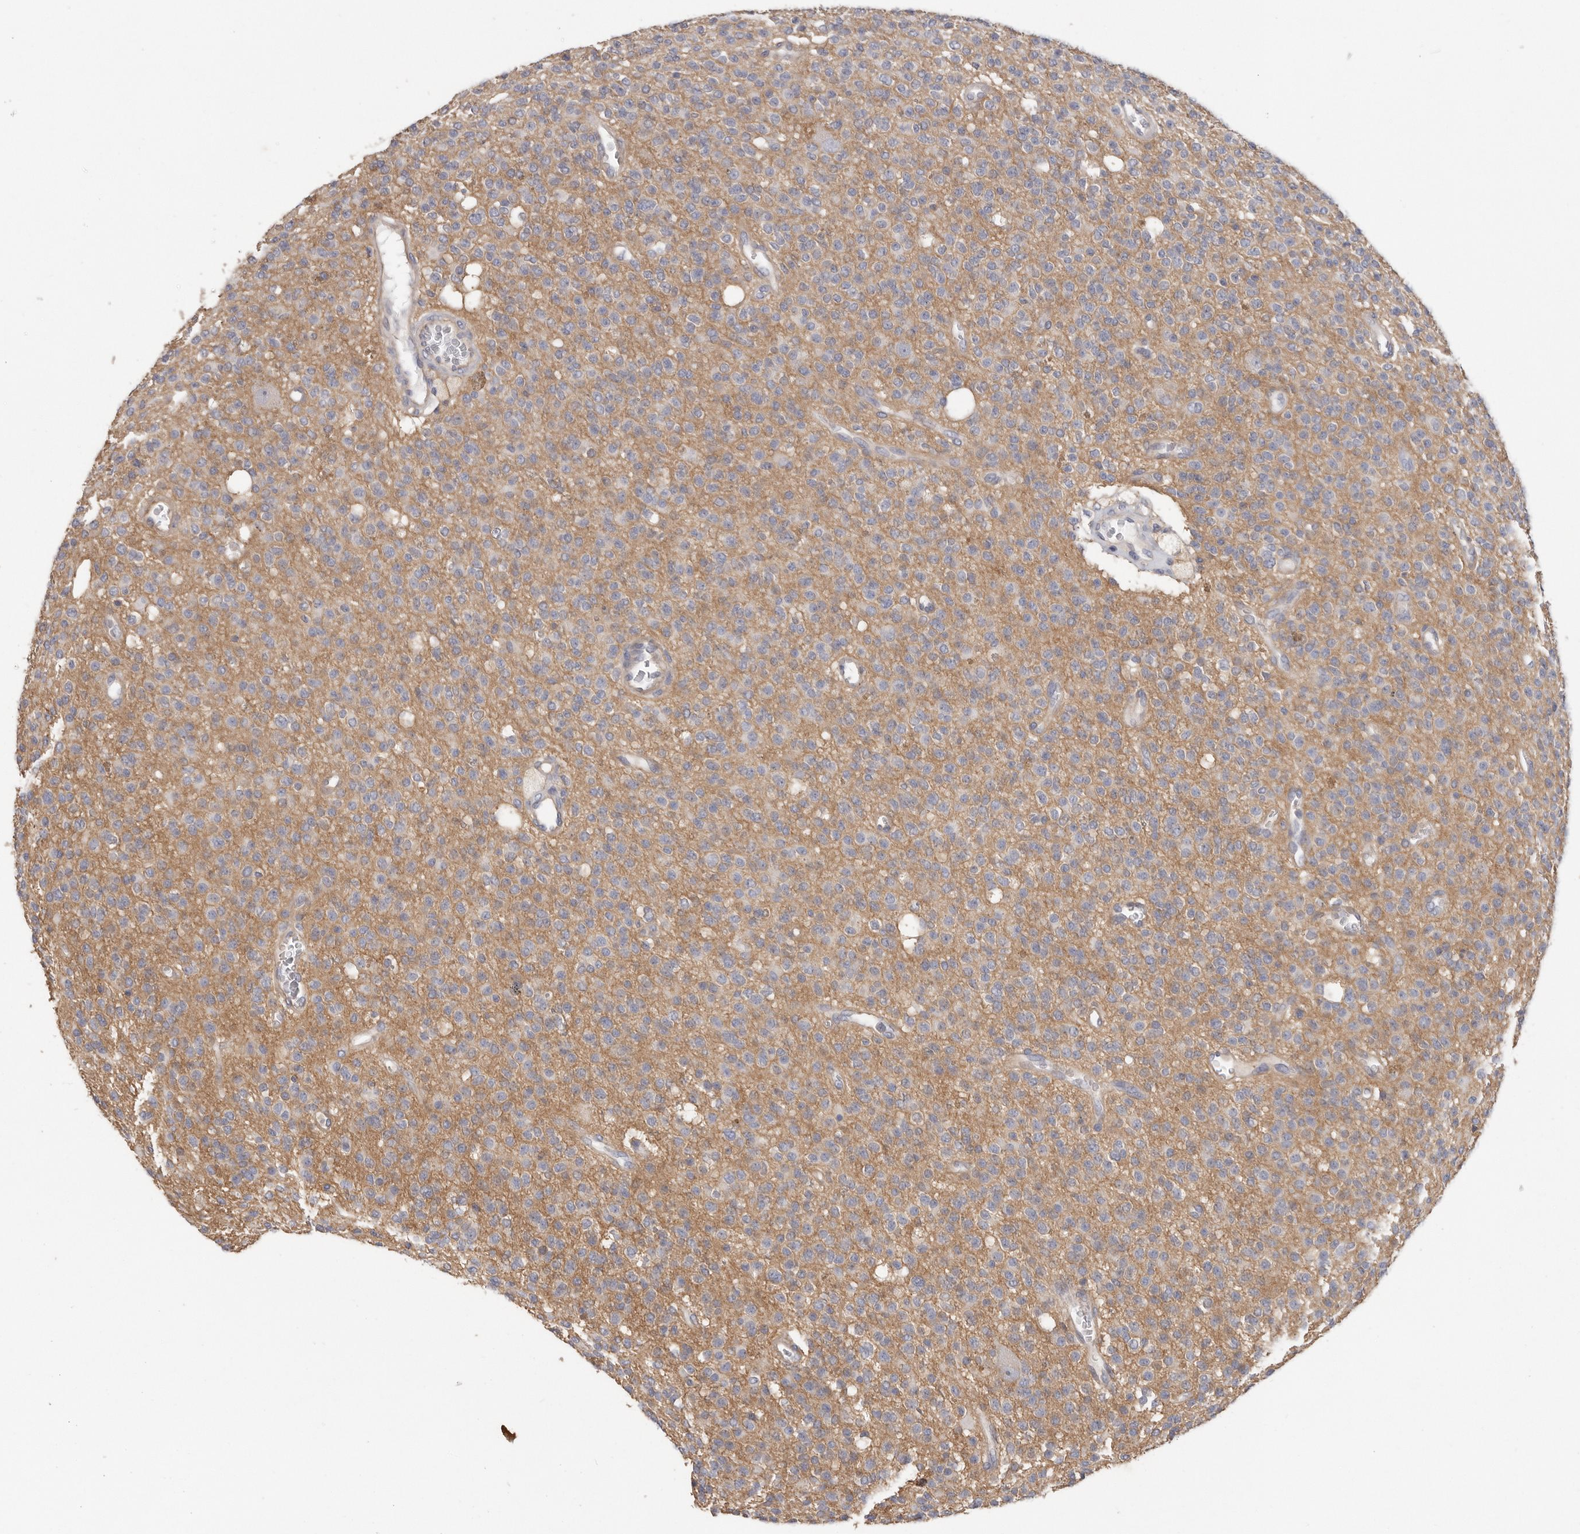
{"staining": {"intensity": "weak", "quantity": "<25%", "location": "cytoplasmic/membranous"}, "tissue": "glioma", "cell_type": "Tumor cells", "image_type": "cancer", "snomed": [{"axis": "morphology", "description": "Glioma, malignant, High grade"}, {"axis": "topography", "description": "Brain"}], "caption": "This image is of high-grade glioma (malignant) stained with IHC to label a protein in brown with the nuclei are counter-stained blue. There is no positivity in tumor cells.", "gene": "WDTC1", "patient": {"sex": "male", "age": 34}}